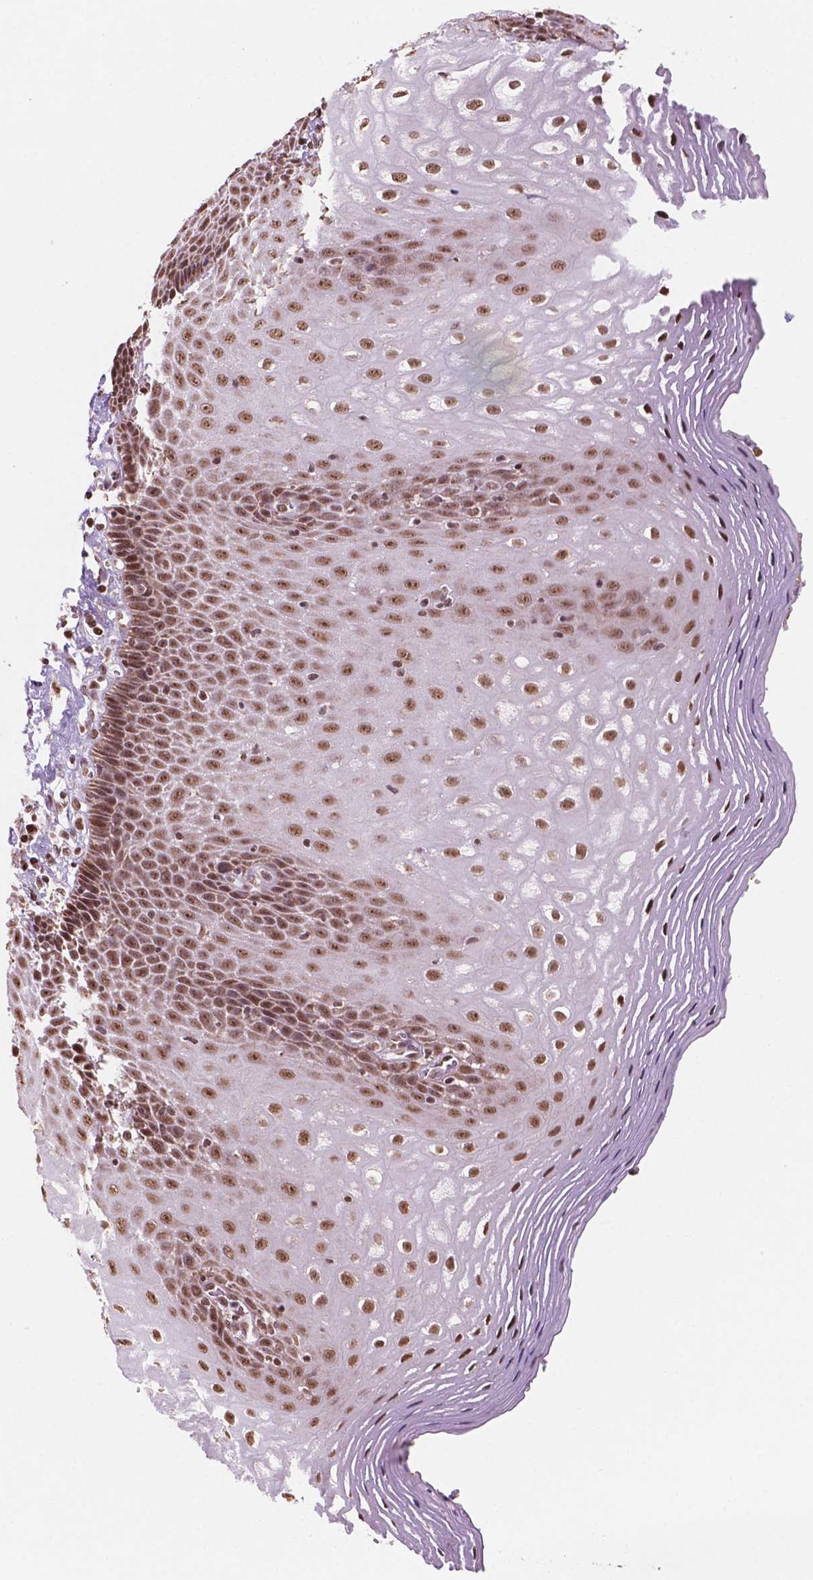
{"staining": {"intensity": "strong", "quantity": ">75%", "location": "nuclear"}, "tissue": "esophagus", "cell_type": "Squamous epithelial cells", "image_type": "normal", "snomed": [{"axis": "morphology", "description": "Normal tissue, NOS"}, {"axis": "topography", "description": "Esophagus"}], "caption": "Normal esophagus exhibits strong nuclear staining in about >75% of squamous epithelial cells, visualized by immunohistochemistry.", "gene": "NDUFA10", "patient": {"sex": "female", "age": 68}}